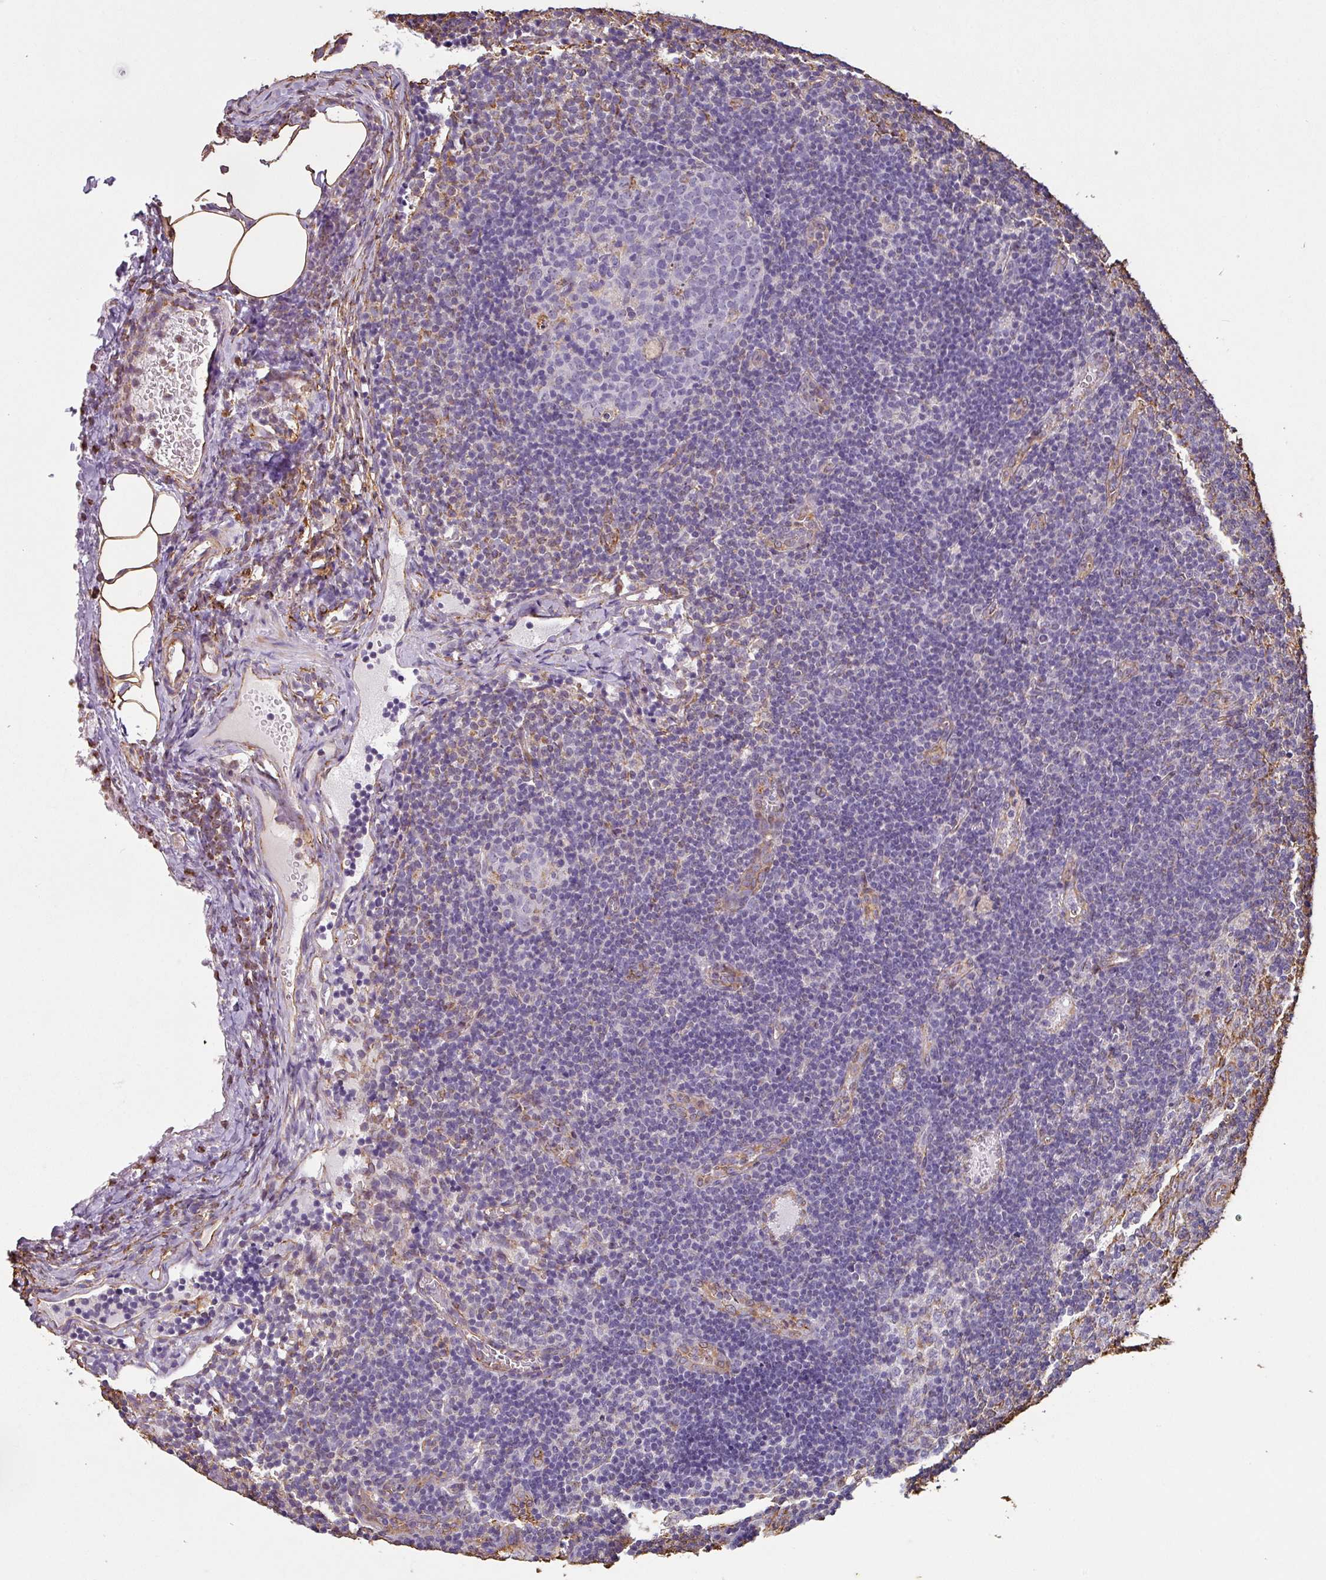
{"staining": {"intensity": "negative", "quantity": "none", "location": "none"}, "tissue": "lymph node", "cell_type": "Germinal center cells", "image_type": "normal", "snomed": [{"axis": "morphology", "description": "Normal tissue, NOS"}, {"axis": "topography", "description": "Lymph node"}], "caption": "The immunohistochemistry micrograph has no significant positivity in germinal center cells of lymph node.", "gene": "ZNF280C", "patient": {"sex": "female", "age": 37}}